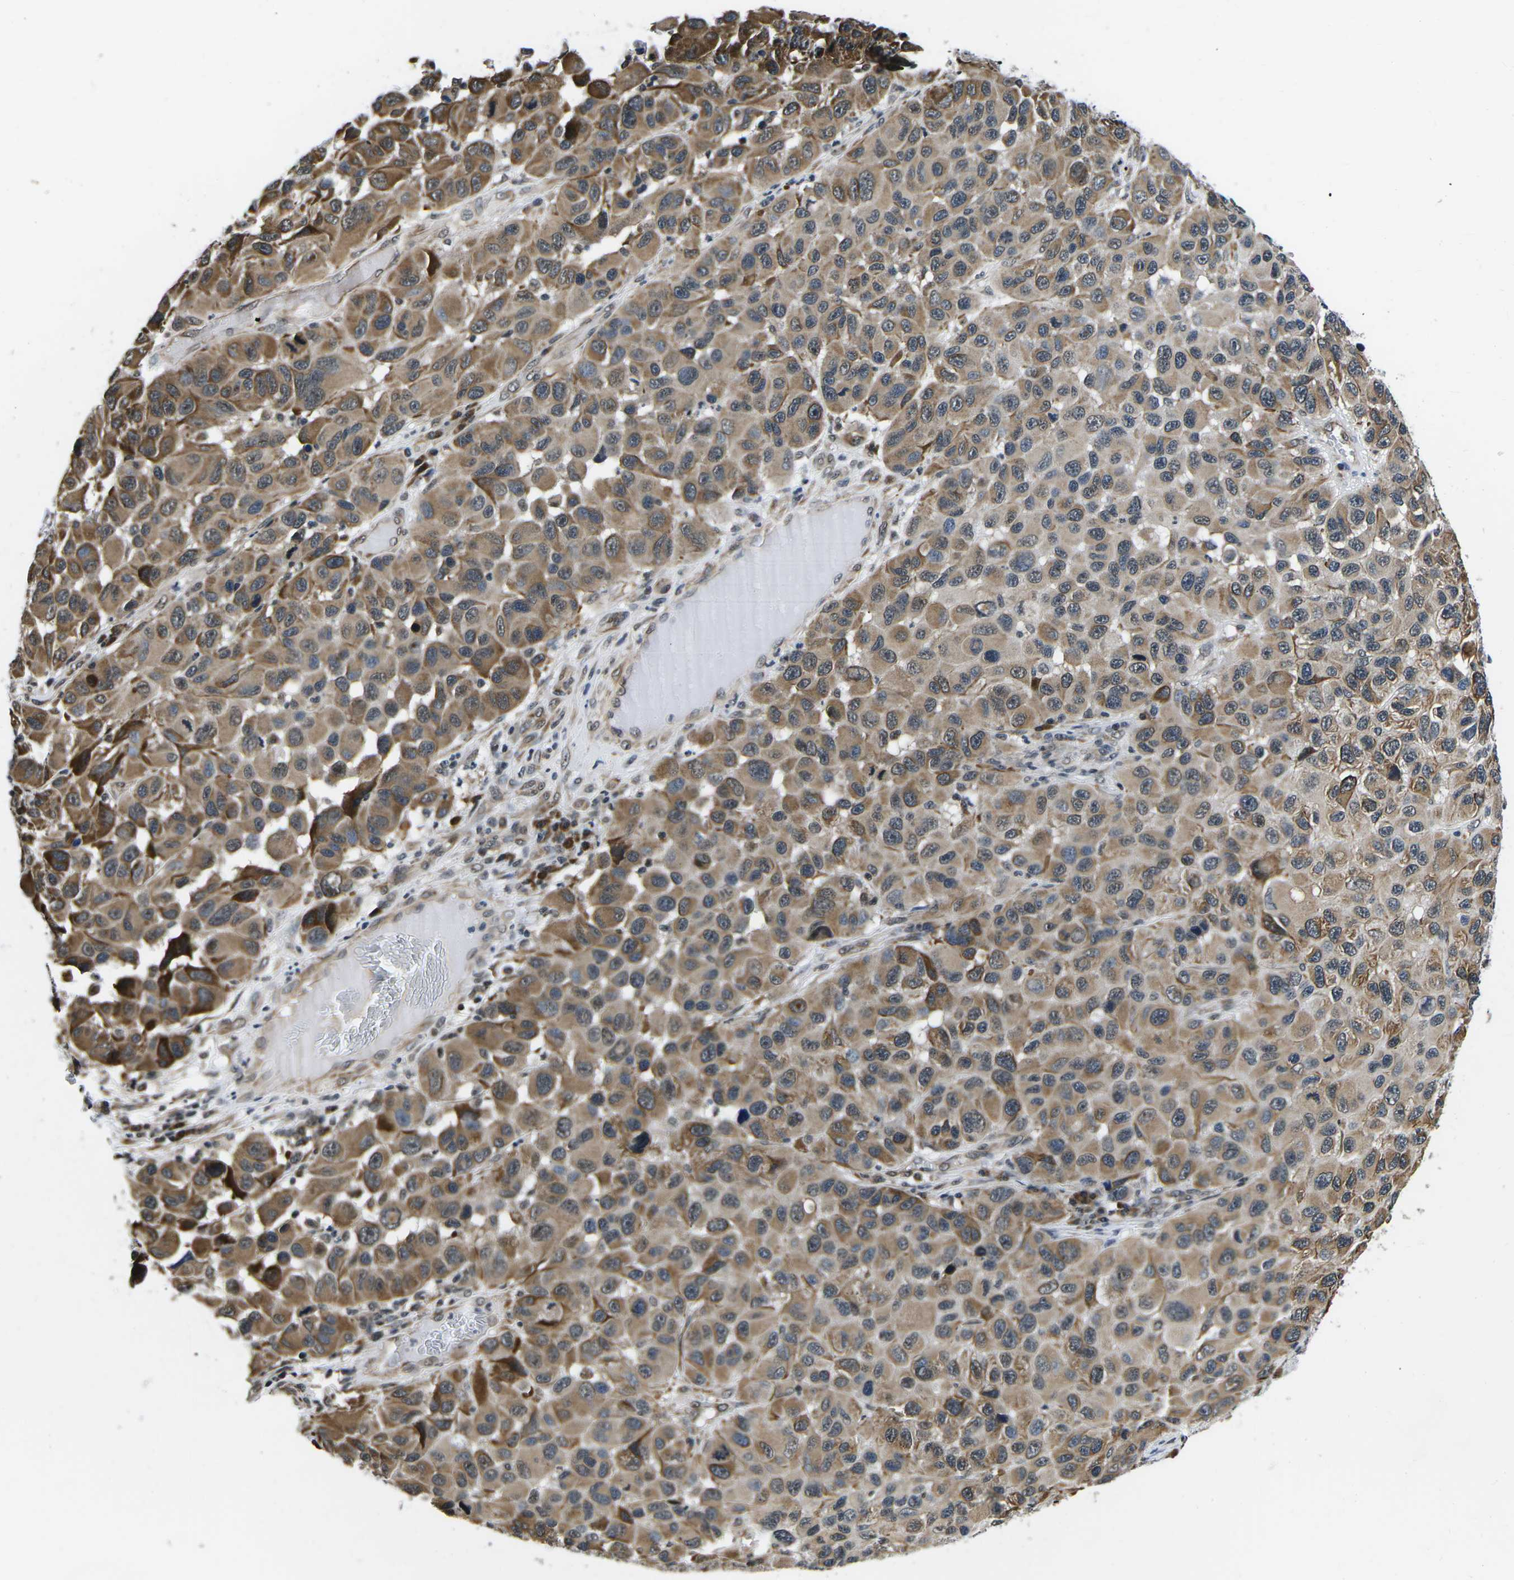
{"staining": {"intensity": "moderate", "quantity": ">75%", "location": "cytoplasmic/membranous"}, "tissue": "melanoma", "cell_type": "Tumor cells", "image_type": "cancer", "snomed": [{"axis": "morphology", "description": "Malignant melanoma, NOS"}, {"axis": "topography", "description": "Skin"}], "caption": "DAB (3,3'-diaminobenzidine) immunohistochemical staining of human malignant melanoma reveals moderate cytoplasmic/membranous protein expression in about >75% of tumor cells.", "gene": "CCNE1", "patient": {"sex": "male", "age": 53}}